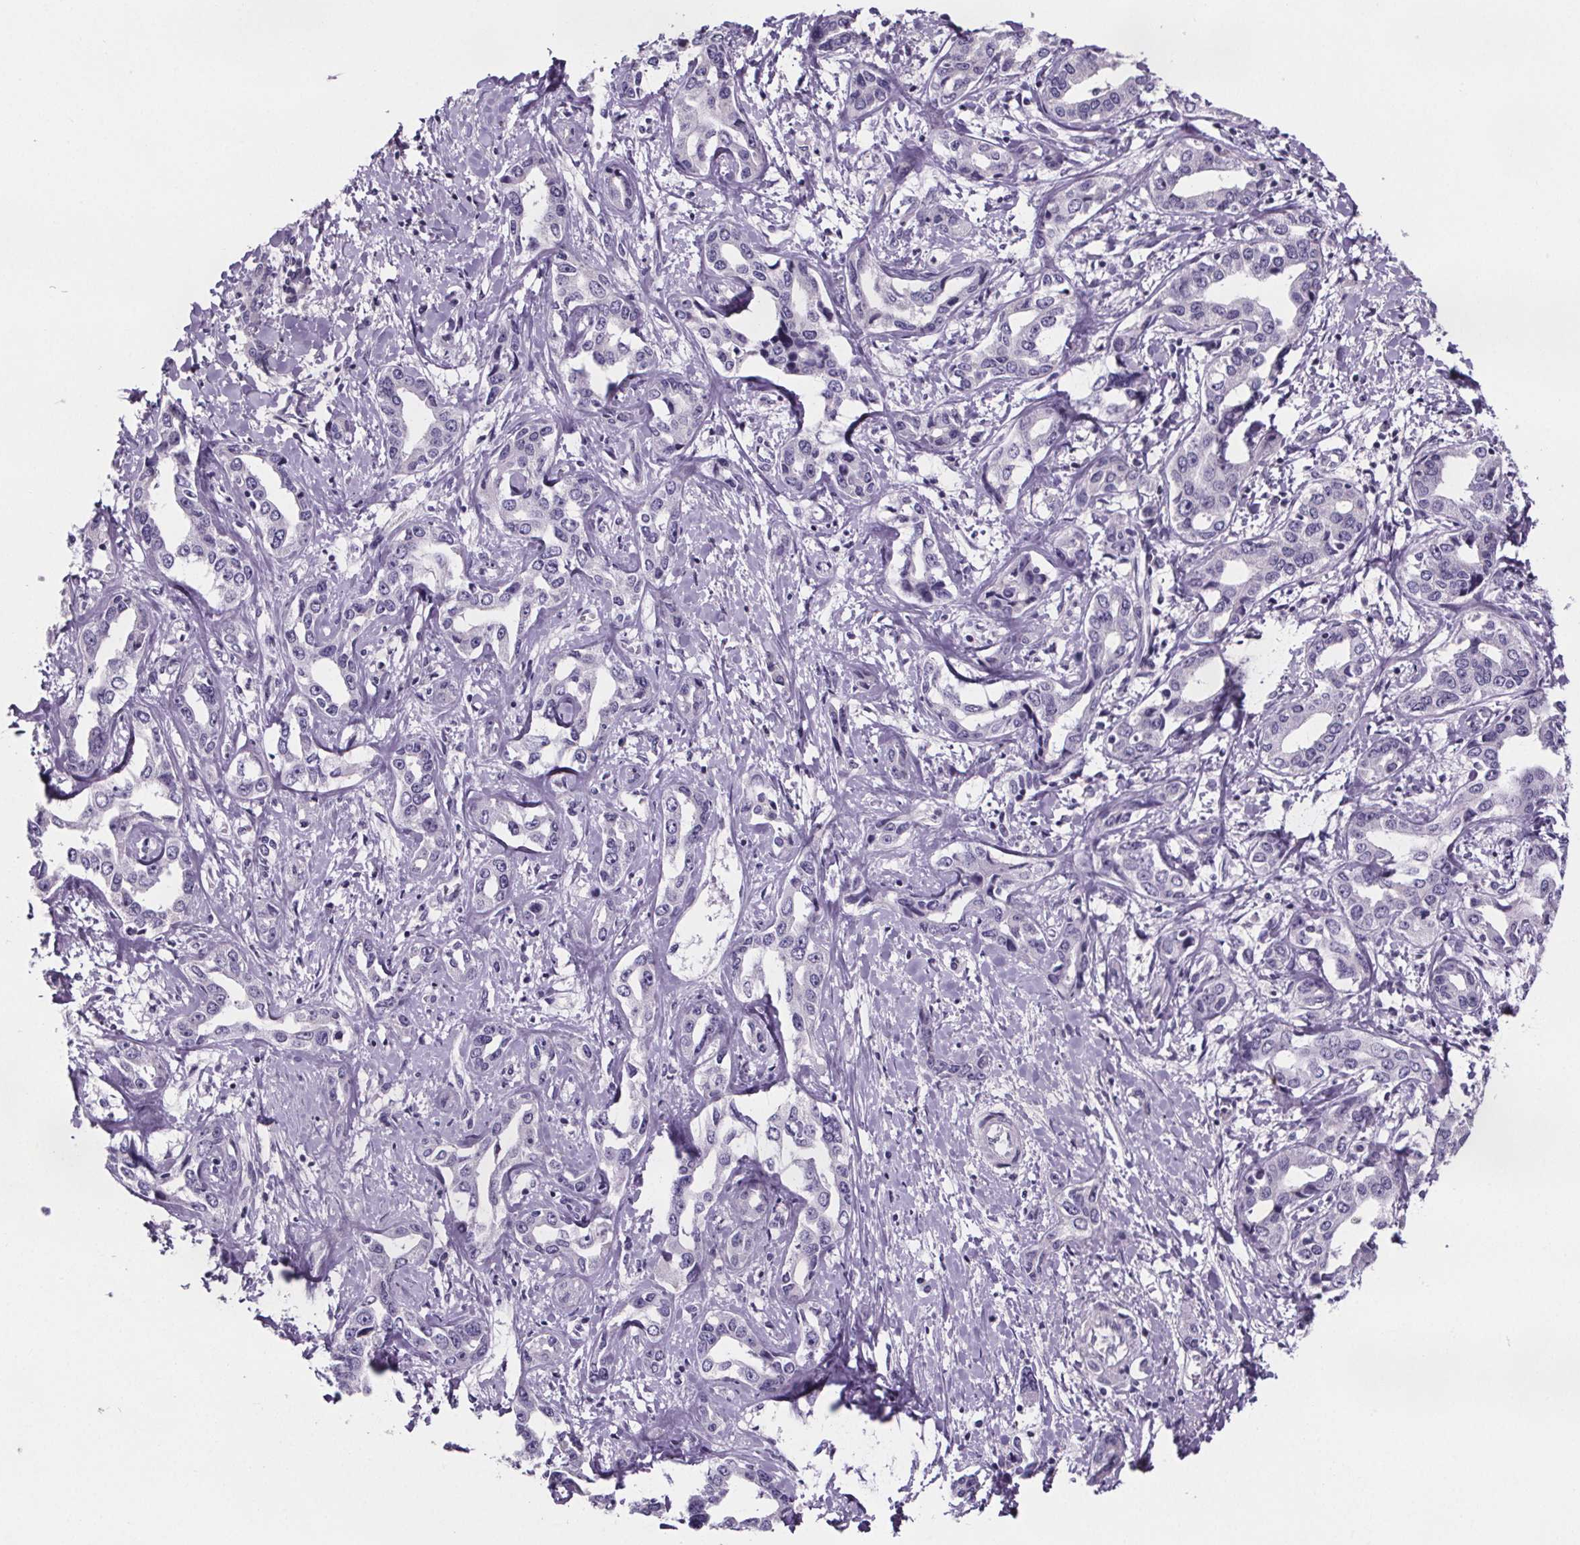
{"staining": {"intensity": "negative", "quantity": "none", "location": "none"}, "tissue": "liver cancer", "cell_type": "Tumor cells", "image_type": "cancer", "snomed": [{"axis": "morphology", "description": "Cholangiocarcinoma"}, {"axis": "topography", "description": "Liver"}], "caption": "The micrograph demonstrates no staining of tumor cells in liver cancer.", "gene": "CUBN", "patient": {"sex": "male", "age": 59}}